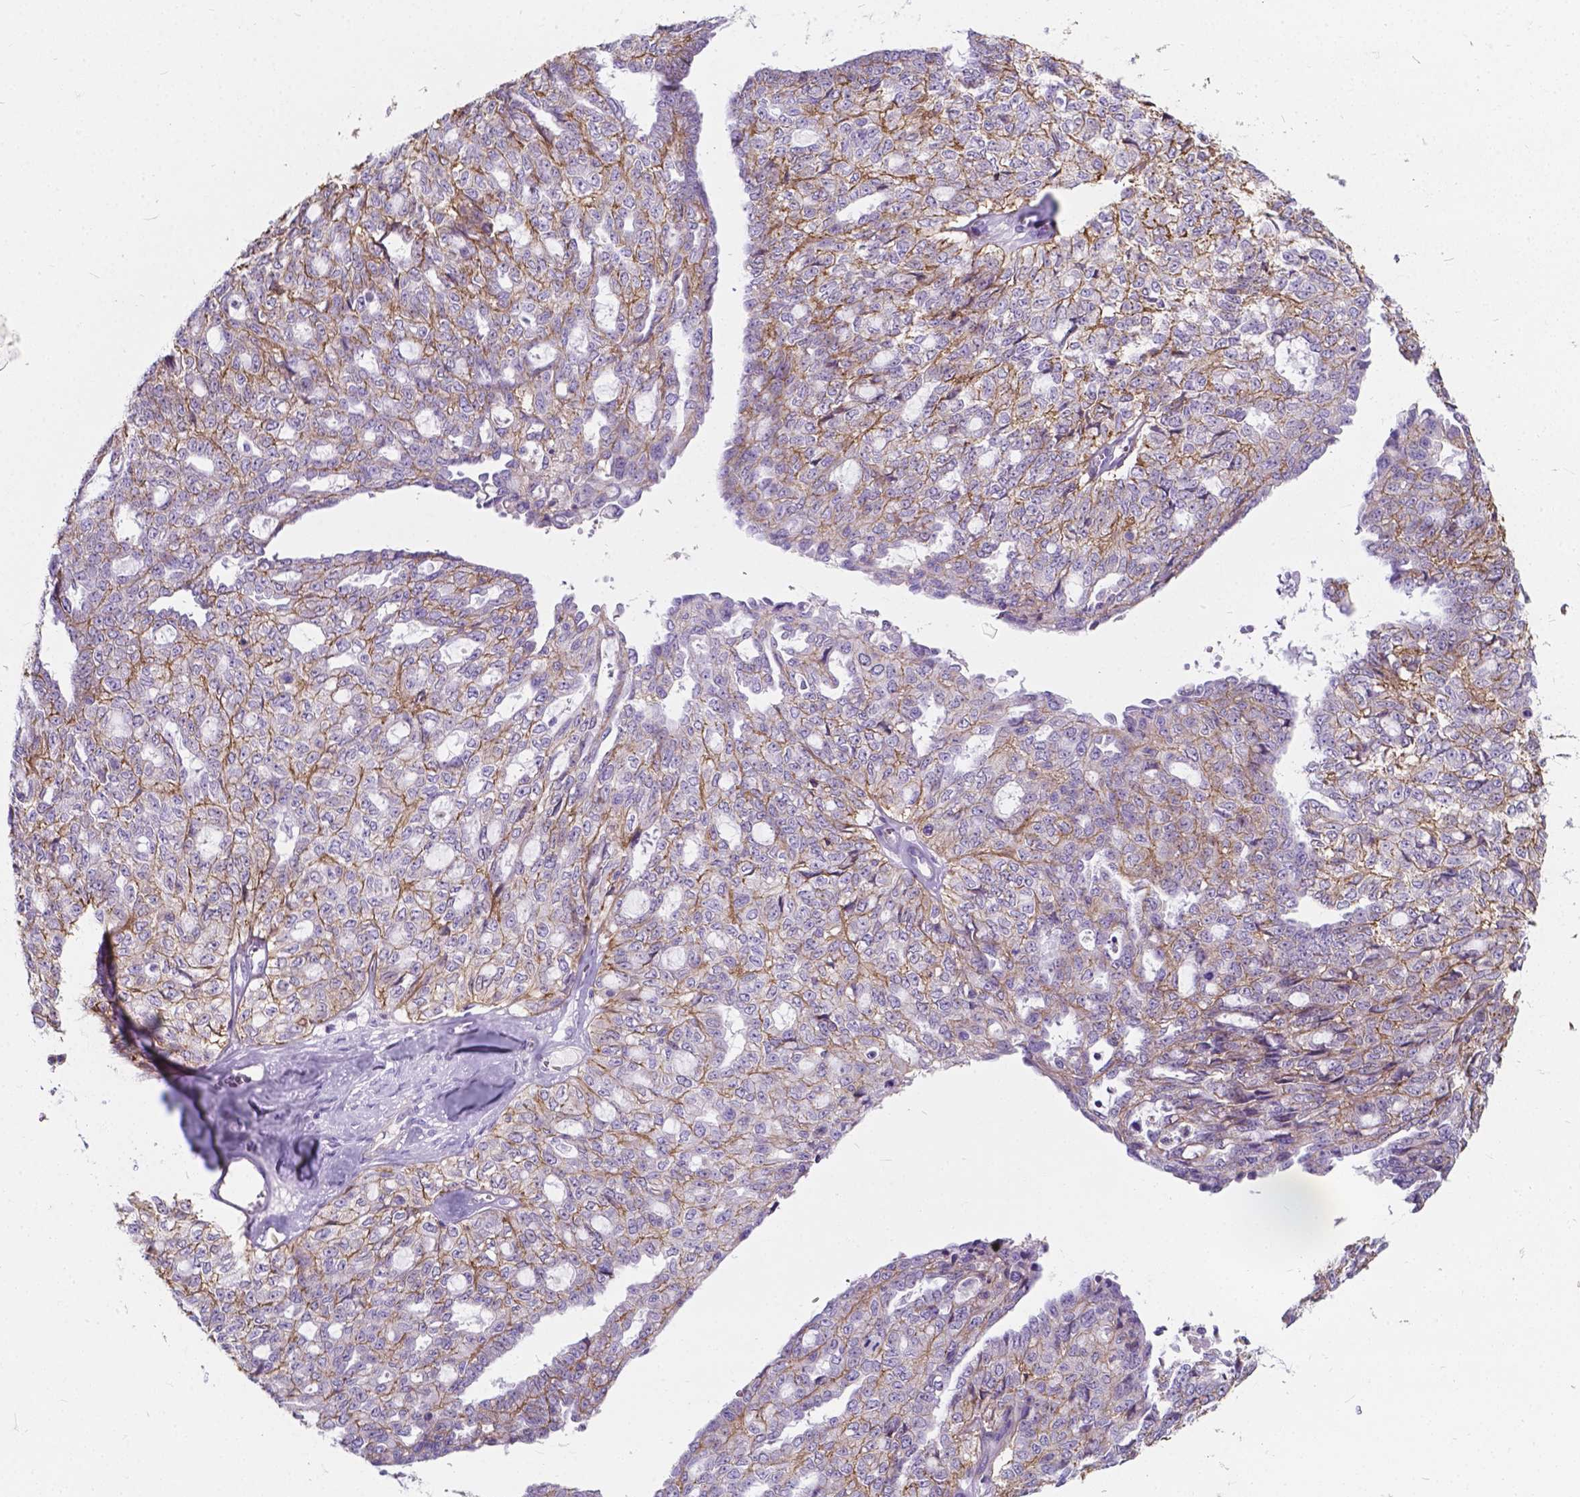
{"staining": {"intensity": "moderate", "quantity": "<25%", "location": "cytoplasmic/membranous"}, "tissue": "ovarian cancer", "cell_type": "Tumor cells", "image_type": "cancer", "snomed": [{"axis": "morphology", "description": "Cystadenocarcinoma, serous, NOS"}, {"axis": "topography", "description": "Ovary"}], "caption": "Protein expression analysis of ovarian cancer (serous cystadenocarcinoma) displays moderate cytoplasmic/membranous positivity in about <25% of tumor cells. (DAB IHC, brown staining for protein, blue staining for nuclei).", "gene": "KIAA0040", "patient": {"sex": "female", "age": 71}}